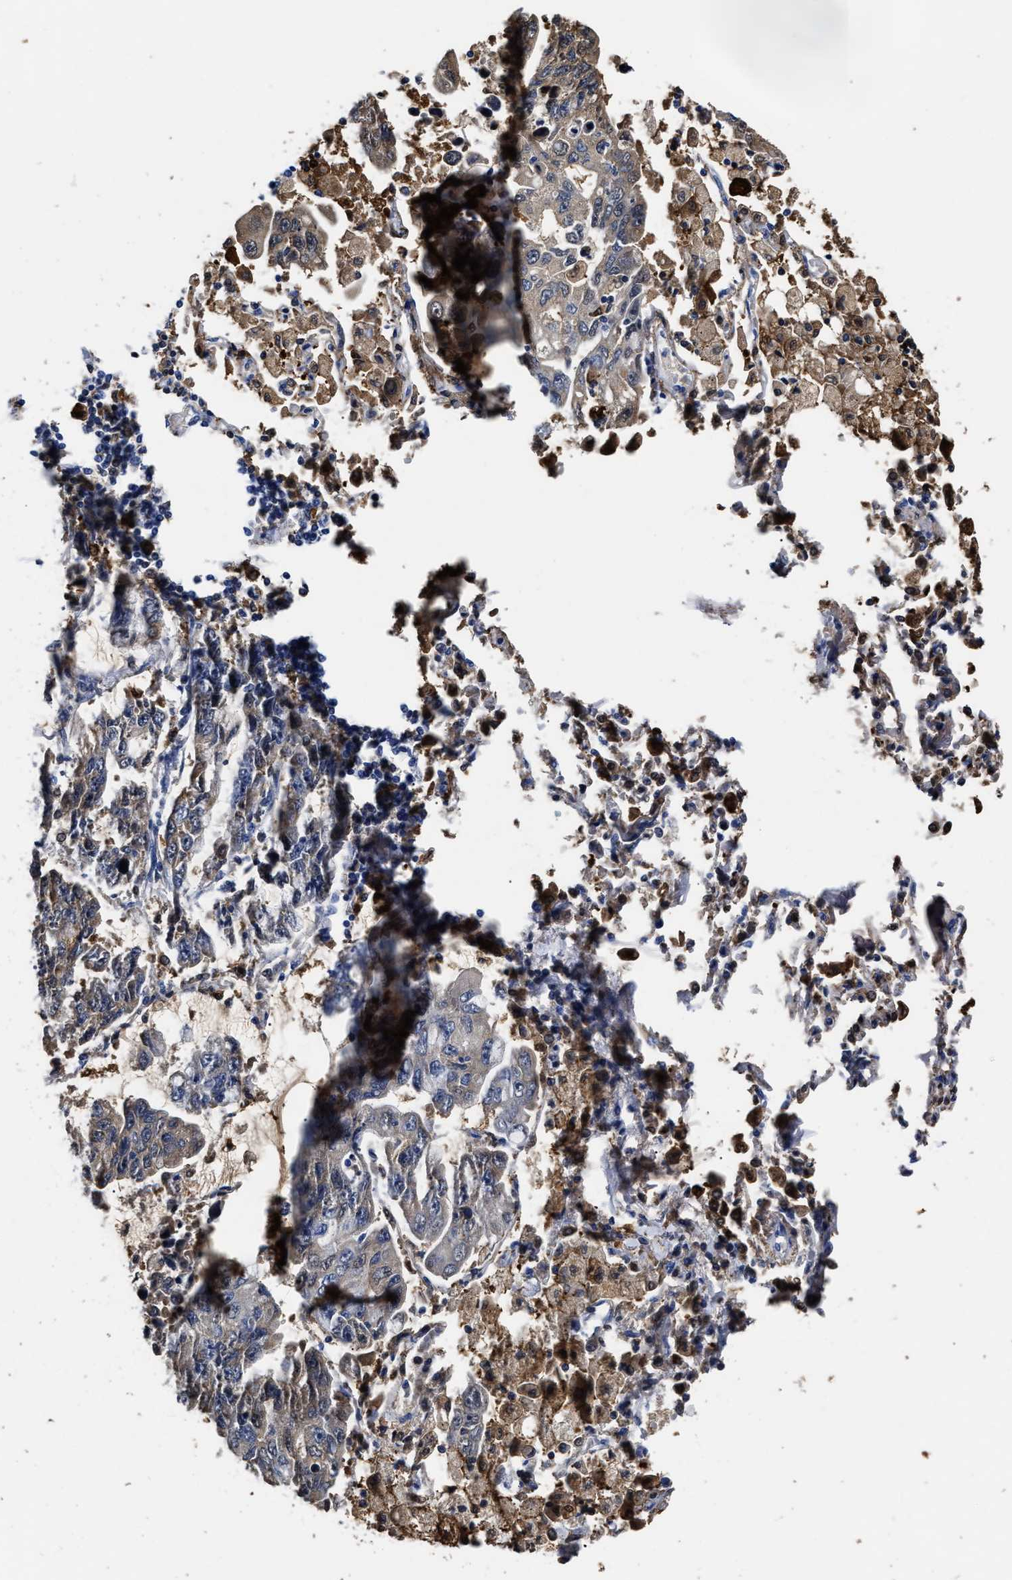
{"staining": {"intensity": "weak", "quantity": "25%-75%", "location": "cytoplasmic/membranous"}, "tissue": "lung cancer", "cell_type": "Tumor cells", "image_type": "cancer", "snomed": [{"axis": "morphology", "description": "Adenocarcinoma, NOS"}, {"axis": "topography", "description": "Lung"}], "caption": "Immunohistochemical staining of human adenocarcinoma (lung) demonstrates low levels of weak cytoplasmic/membranous protein positivity in approximately 25%-75% of tumor cells.", "gene": "PRPF4B", "patient": {"sex": "male", "age": 64}}